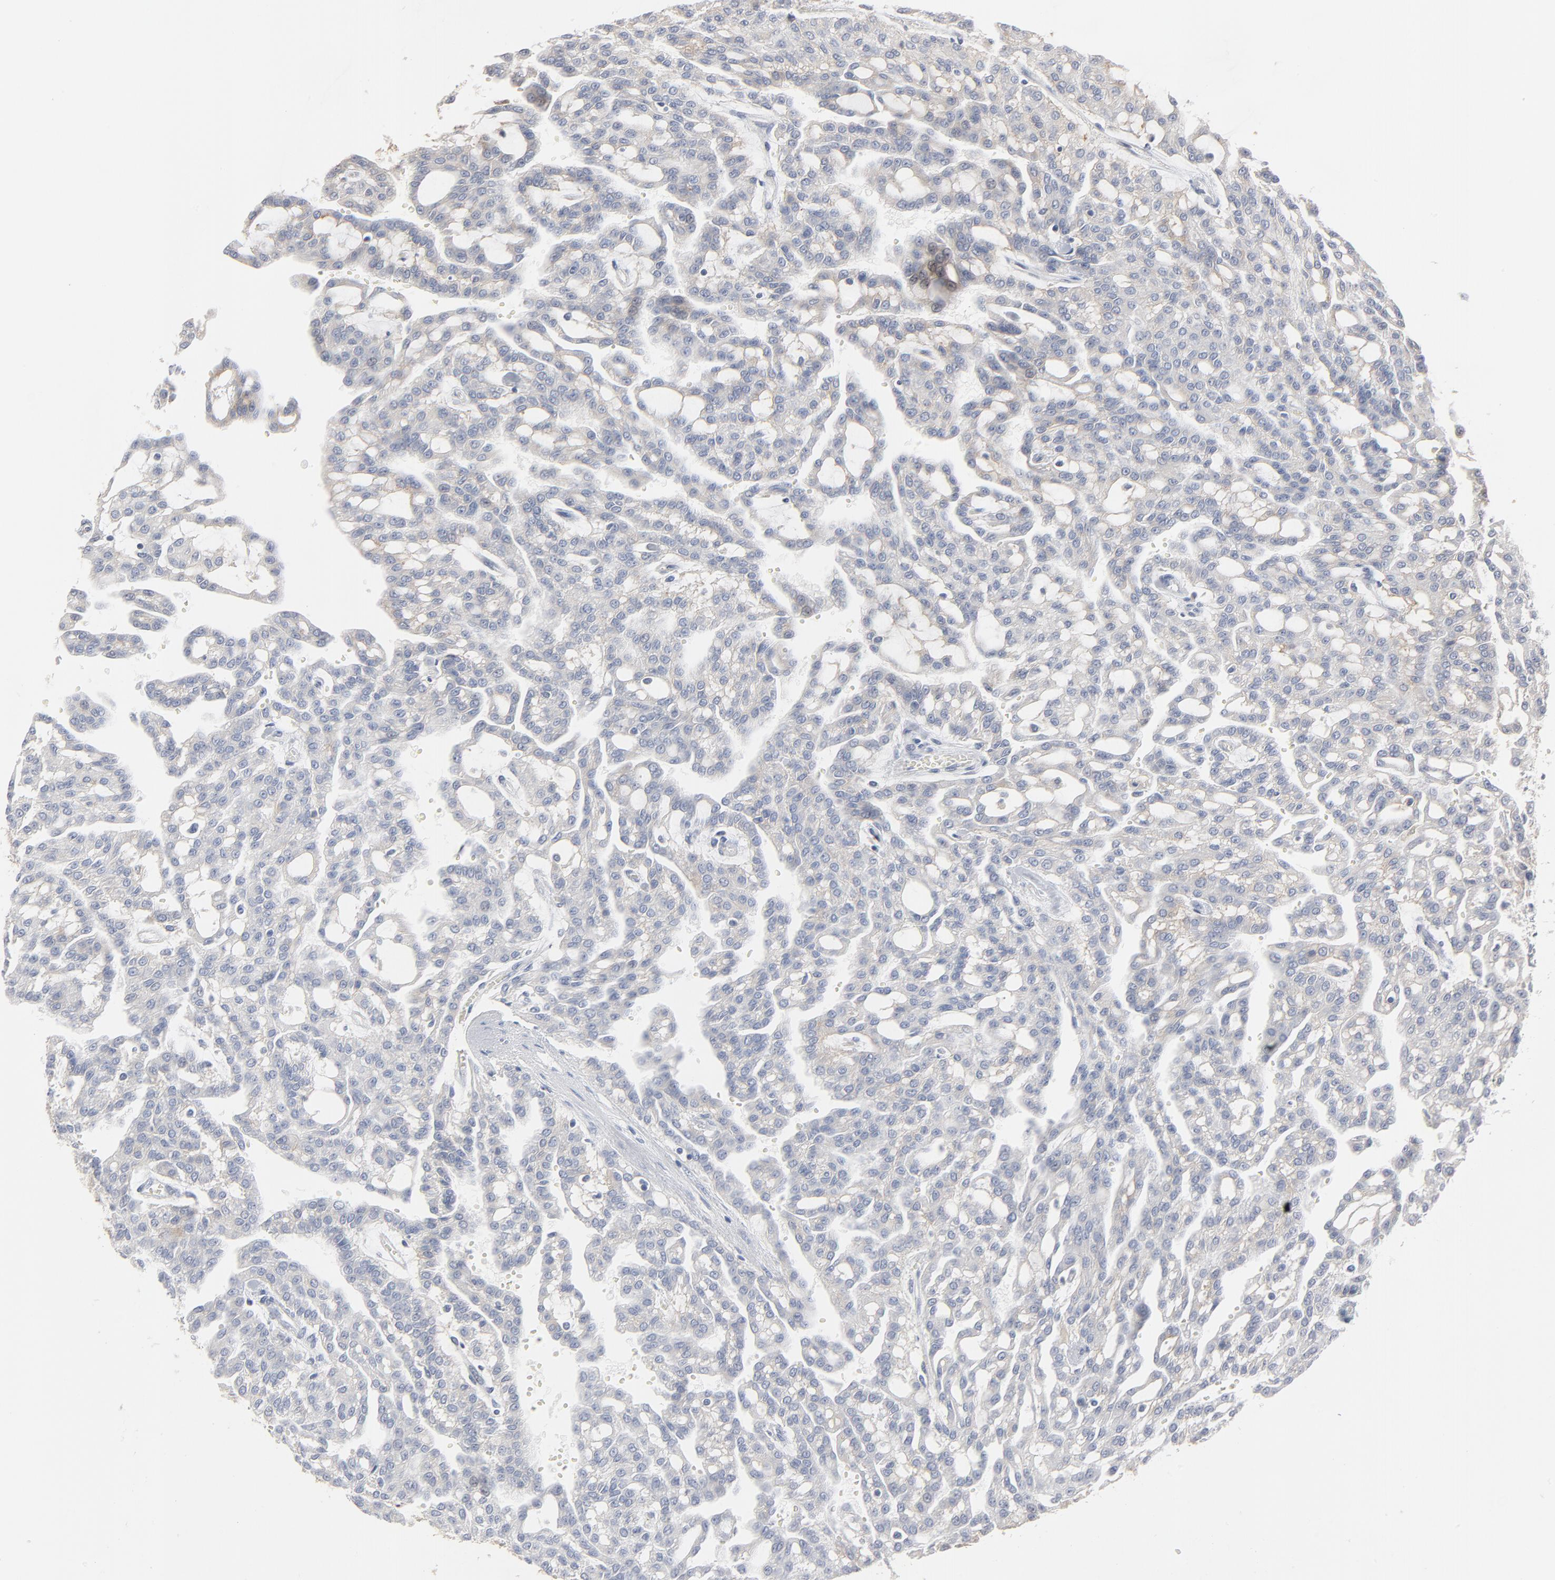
{"staining": {"intensity": "negative", "quantity": "none", "location": "none"}, "tissue": "renal cancer", "cell_type": "Tumor cells", "image_type": "cancer", "snomed": [{"axis": "morphology", "description": "Adenocarcinoma, NOS"}, {"axis": "topography", "description": "Kidney"}], "caption": "A photomicrograph of renal adenocarcinoma stained for a protein displays no brown staining in tumor cells.", "gene": "EPCAM", "patient": {"sex": "male", "age": 63}}